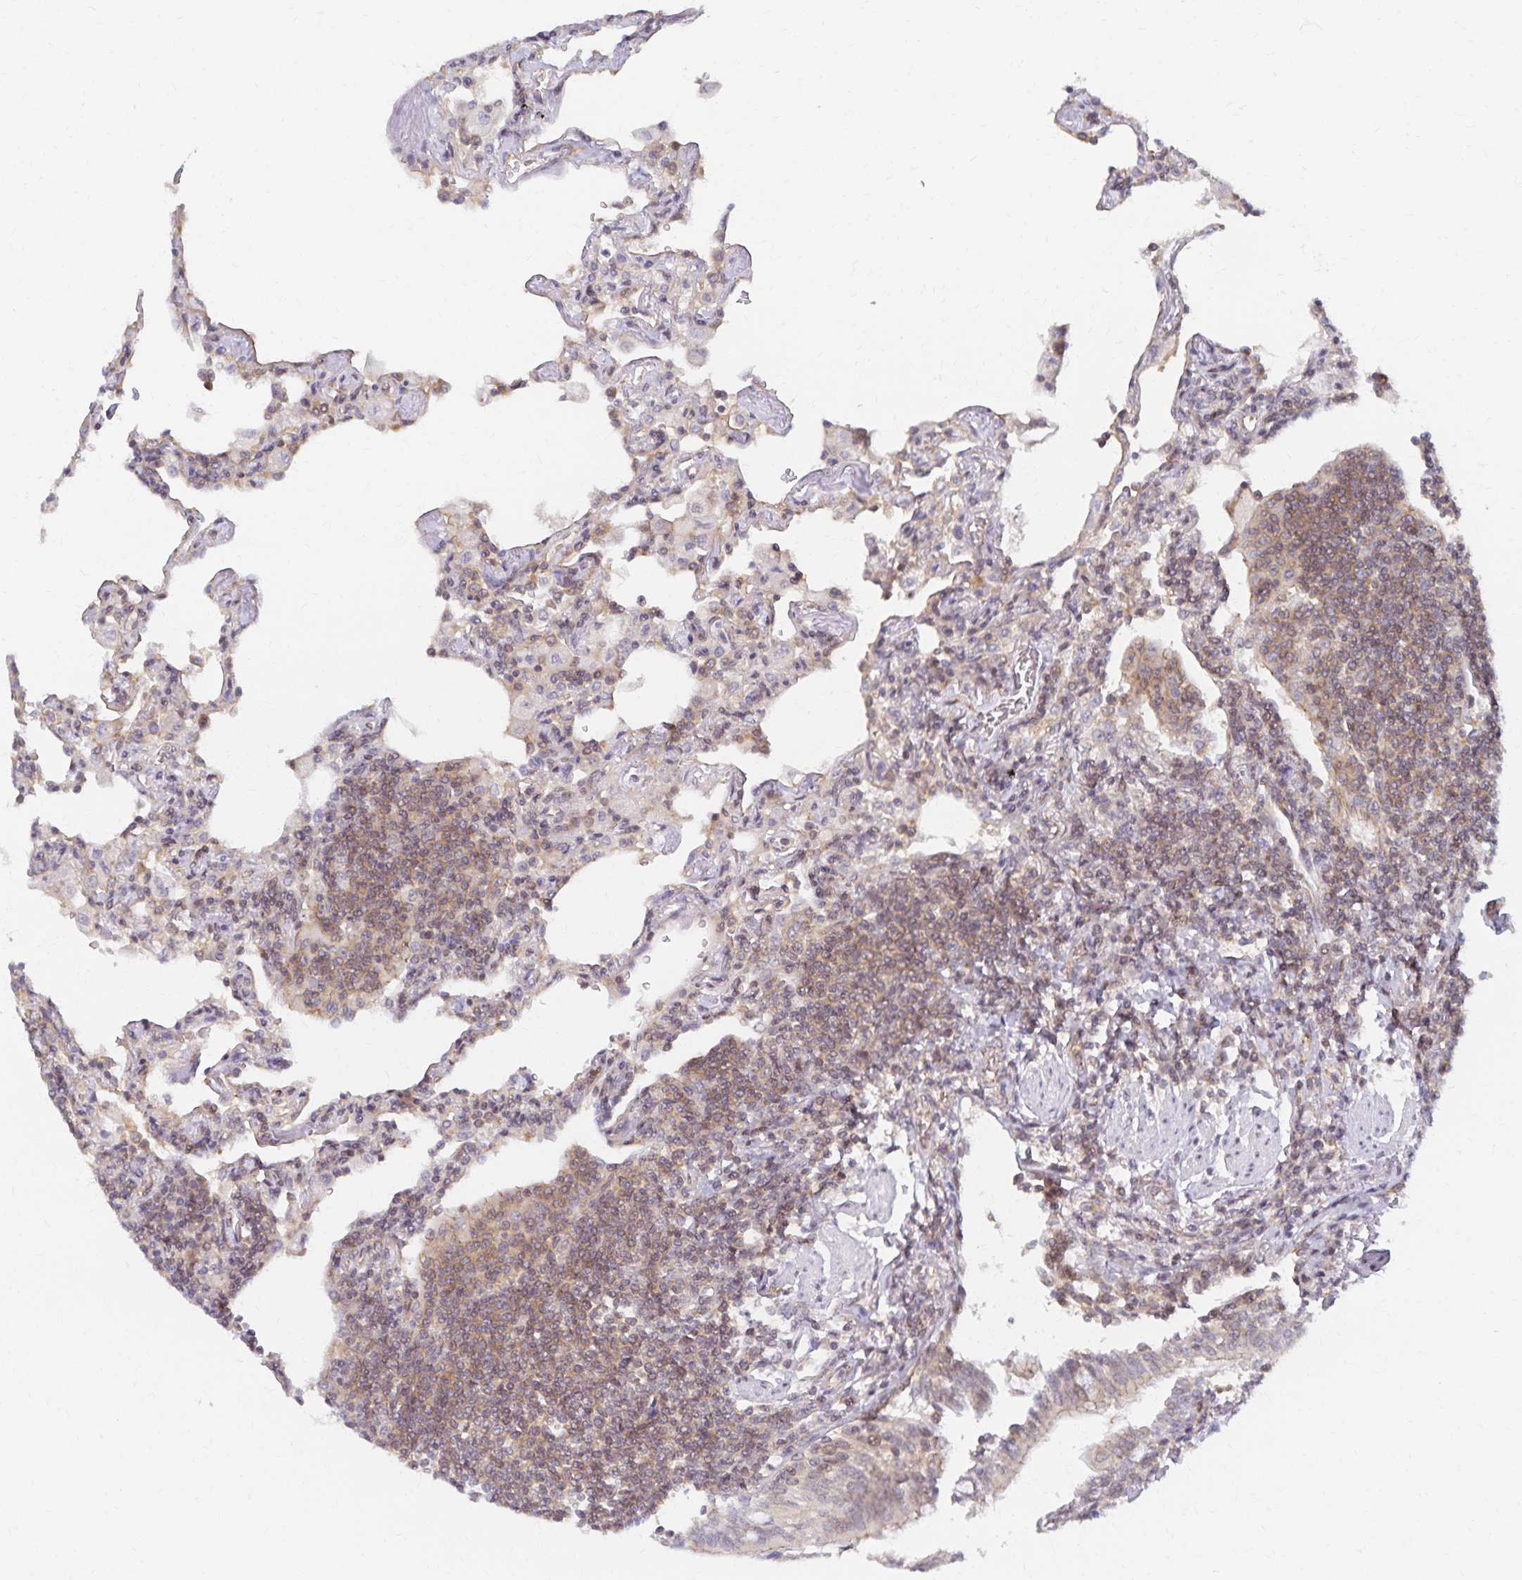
{"staining": {"intensity": "weak", "quantity": "25%-75%", "location": "cytoplasmic/membranous,nuclear"}, "tissue": "lymphoma", "cell_type": "Tumor cells", "image_type": "cancer", "snomed": [{"axis": "morphology", "description": "Malignant lymphoma, non-Hodgkin's type, Low grade"}, {"axis": "topography", "description": "Lung"}], "caption": "Immunohistochemical staining of lymphoma exhibits low levels of weak cytoplasmic/membranous and nuclear protein staining in about 25%-75% of tumor cells.", "gene": "RAB9B", "patient": {"sex": "female", "age": 71}}